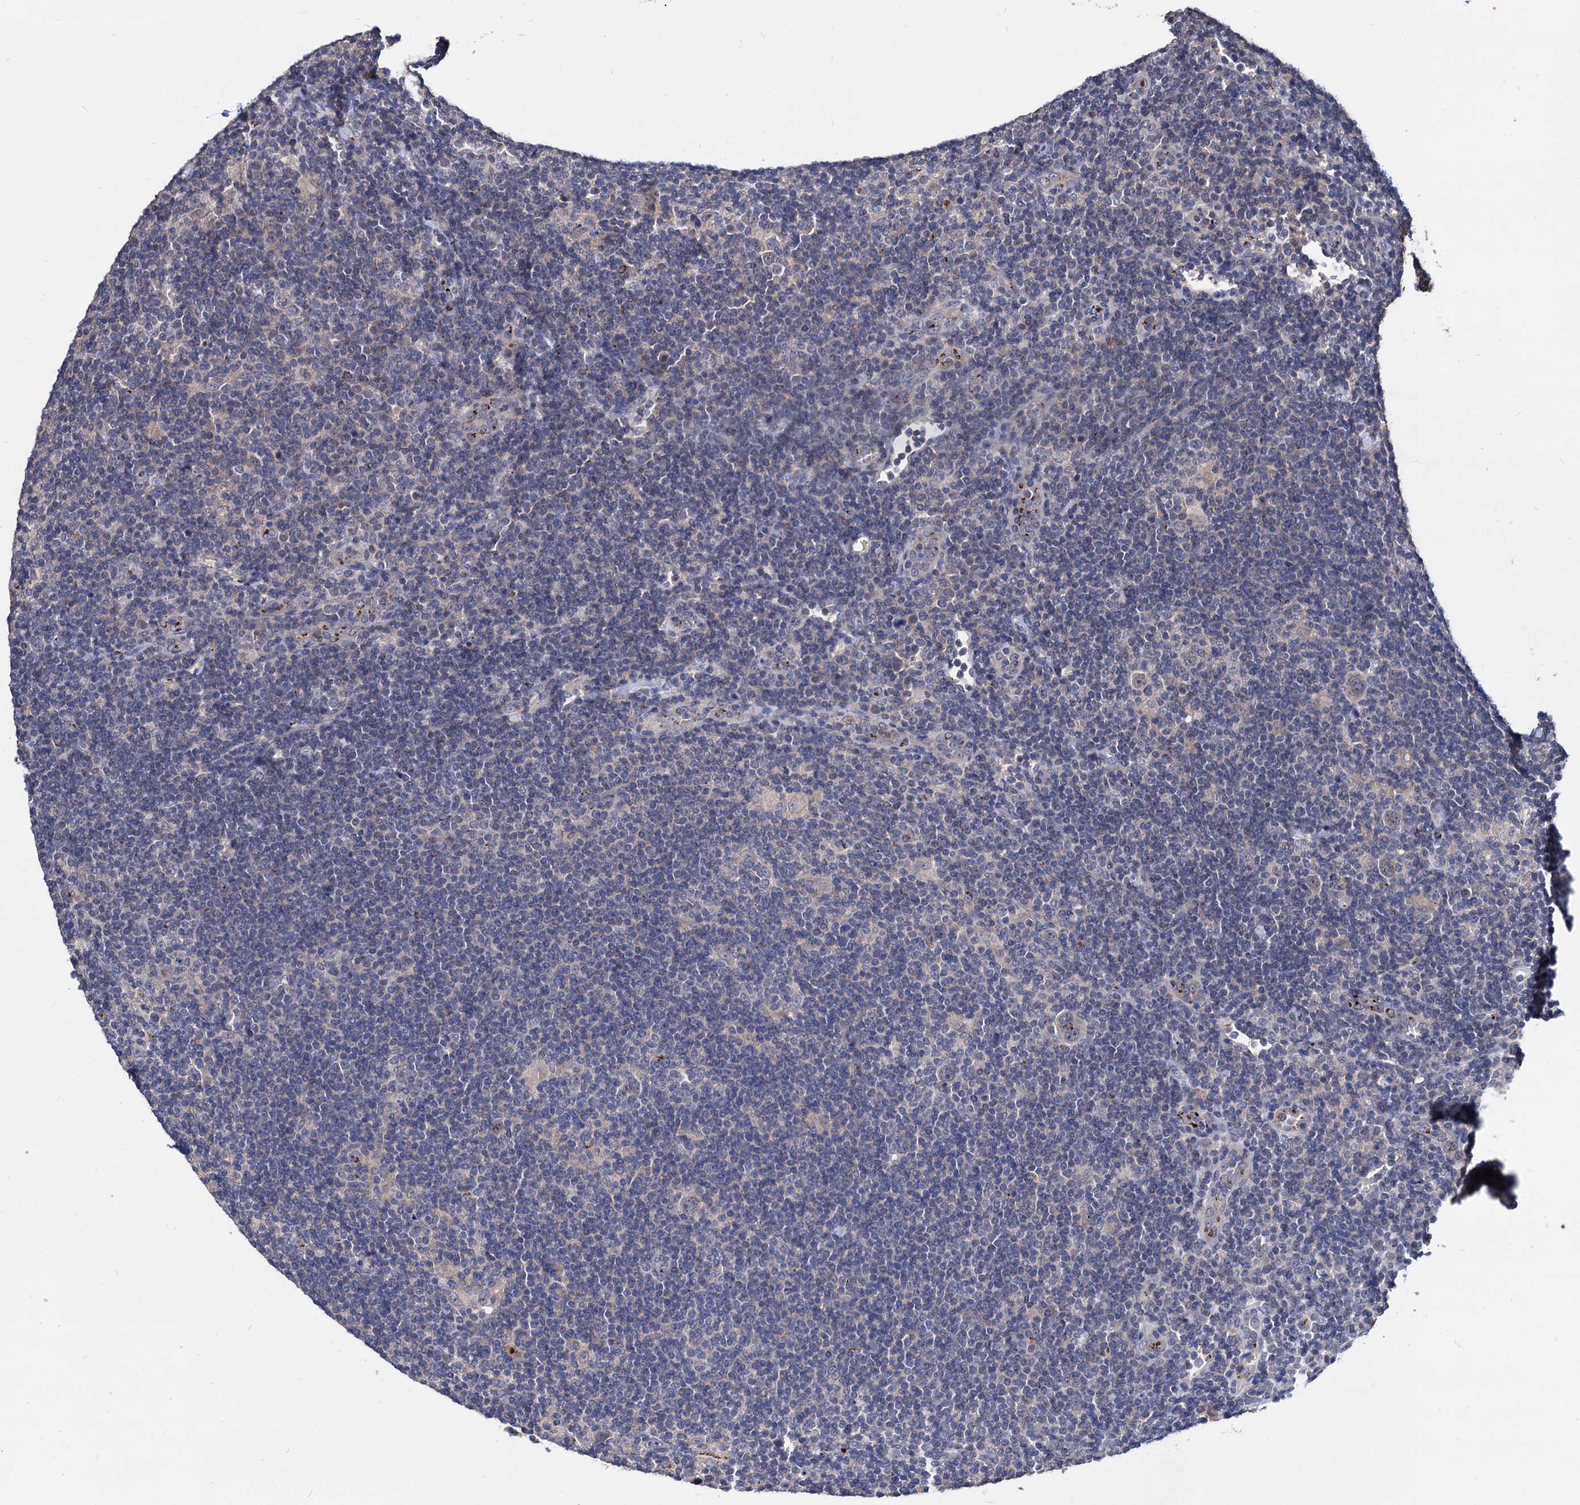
{"staining": {"intensity": "strong", "quantity": "<25%", "location": "cytoplasmic/membranous"}, "tissue": "lymphoma", "cell_type": "Tumor cells", "image_type": "cancer", "snomed": [{"axis": "morphology", "description": "Hodgkin's disease, NOS"}, {"axis": "topography", "description": "Lymph node"}], "caption": "The micrograph demonstrates immunohistochemical staining of Hodgkin's disease. There is strong cytoplasmic/membranous staining is appreciated in about <25% of tumor cells.", "gene": "ESD", "patient": {"sex": "female", "age": 57}}